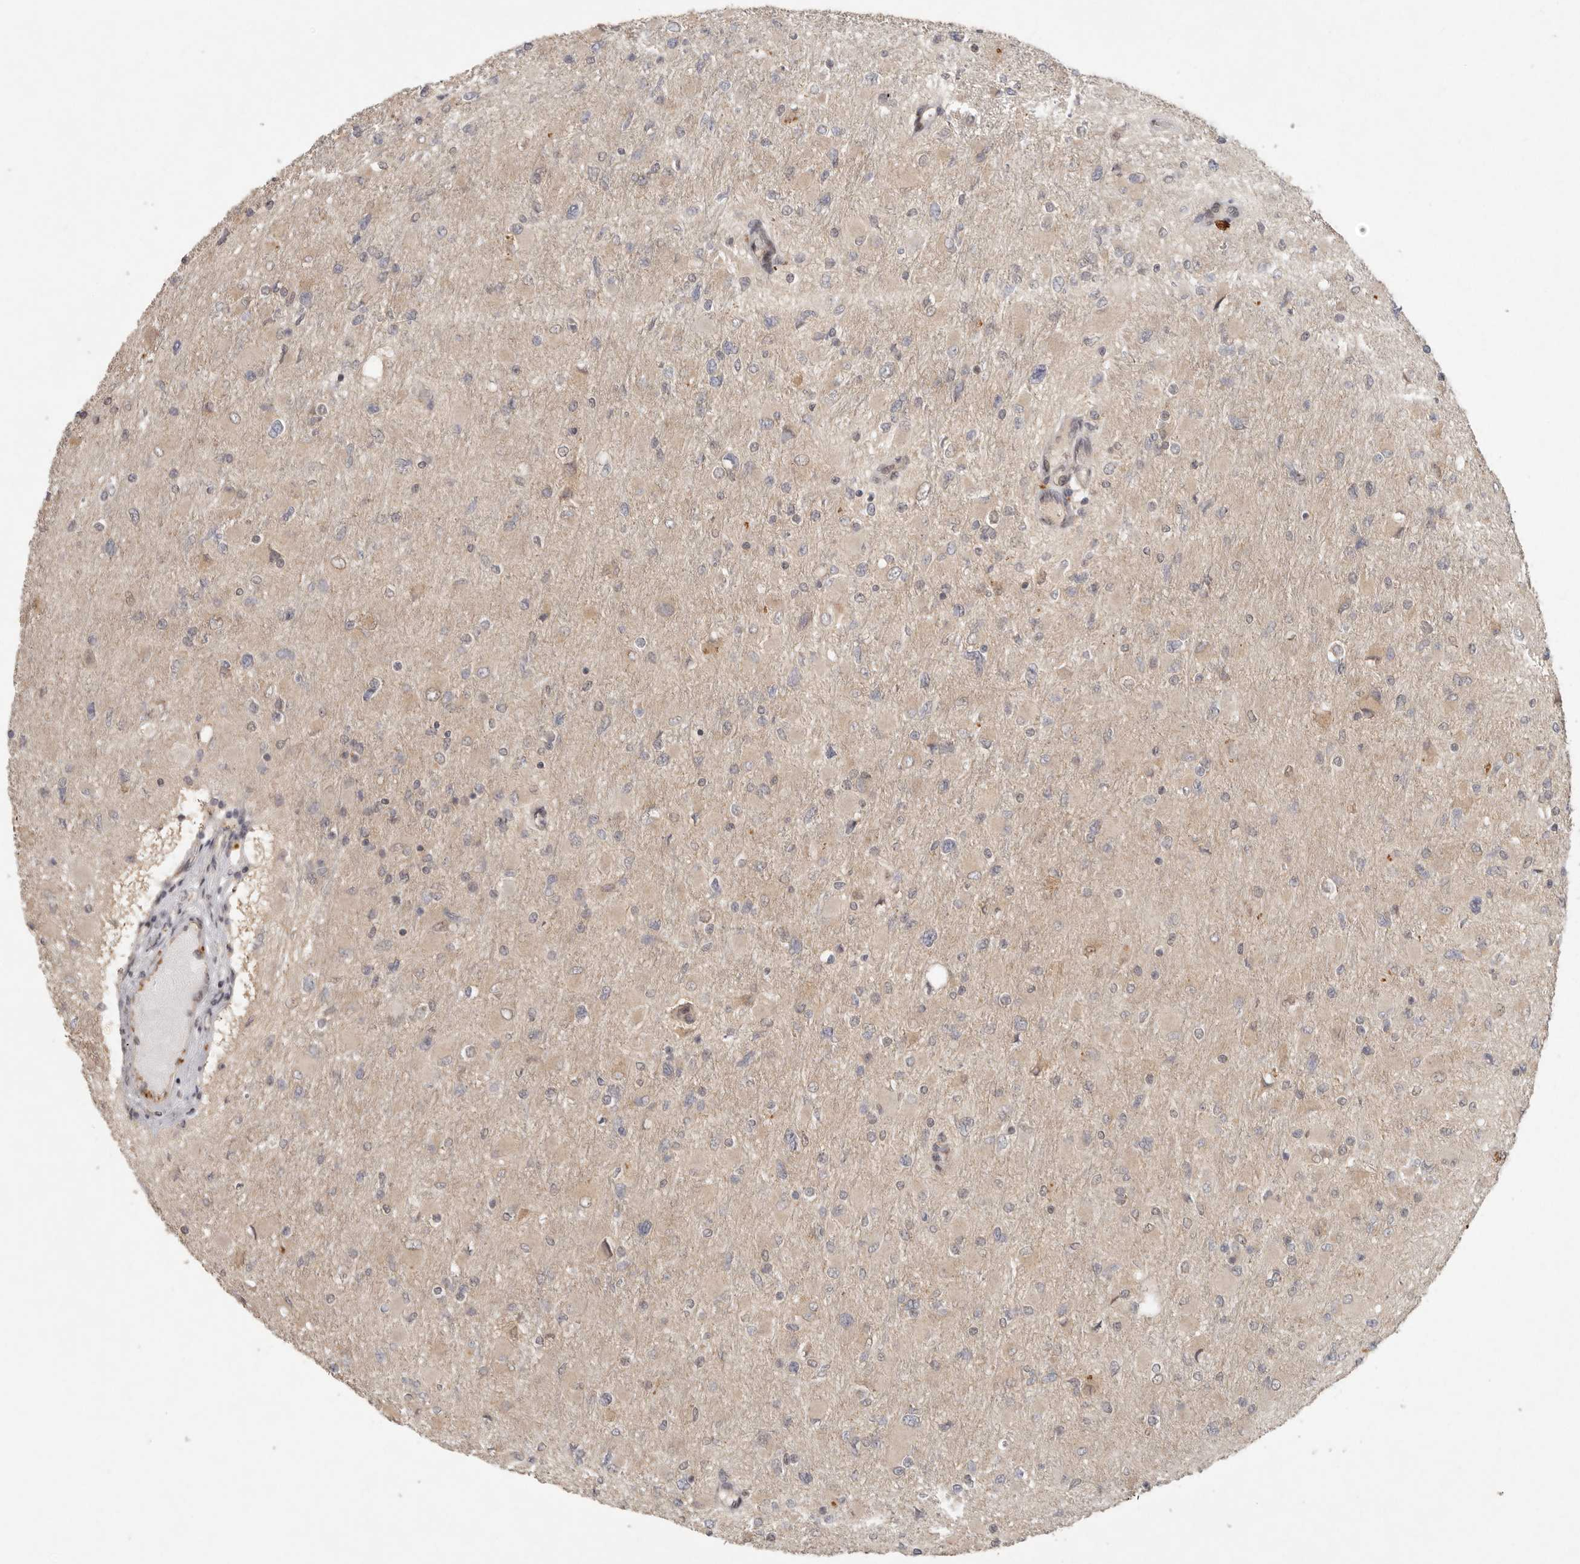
{"staining": {"intensity": "negative", "quantity": "none", "location": "none"}, "tissue": "glioma", "cell_type": "Tumor cells", "image_type": "cancer", "snomed": [{"axis": "morphology", "description": "Glioma, malignant, High grade"}, {"axis": "topography", "description": "Cerebral cortex"}], "caption": "The photomicrograph shows no staining of tumor cells in glioma.", "gene": "LRRC75A", "patient": {"sex": "female", "age": 36}}